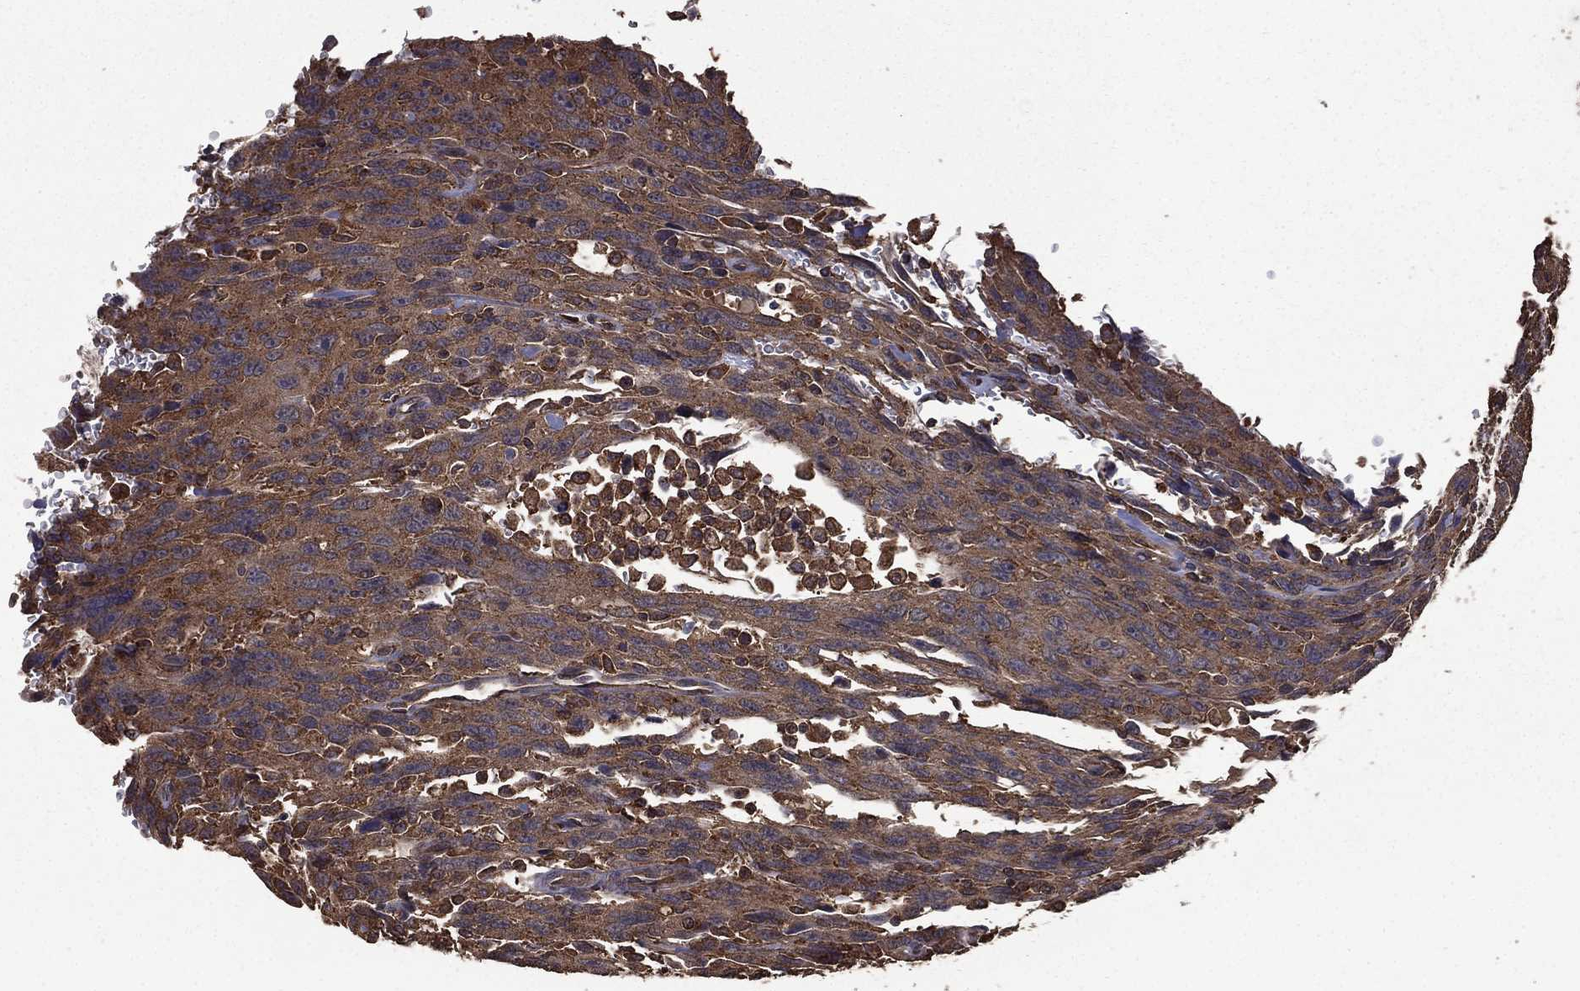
{"staining": {"intensity": "weak", "quantity": "25%-75%", "location": "cytoplasmic/membranous"}, "tissue": "urothelial cancer", "cell_type": "Tumor cells", "image_type": "cancer", "snomed": [{"axis": "morphology", "description": "Urothelial carcinoma, NOS"}, {"axis": "morphology", "description": "Urothelial carcinoma, High grade"}, {"axis": "topography", "description": "Urinary bladder"}], "caption": "Immunohistochemistry (IHC) of transitional cell carcinoma demonstrates low levels of weak cytoplasmic/membranous positivity in about 25%-75% of tumor cells.", "gene": "BIRC6", "patient": {"sex": "female", "age": 73}}